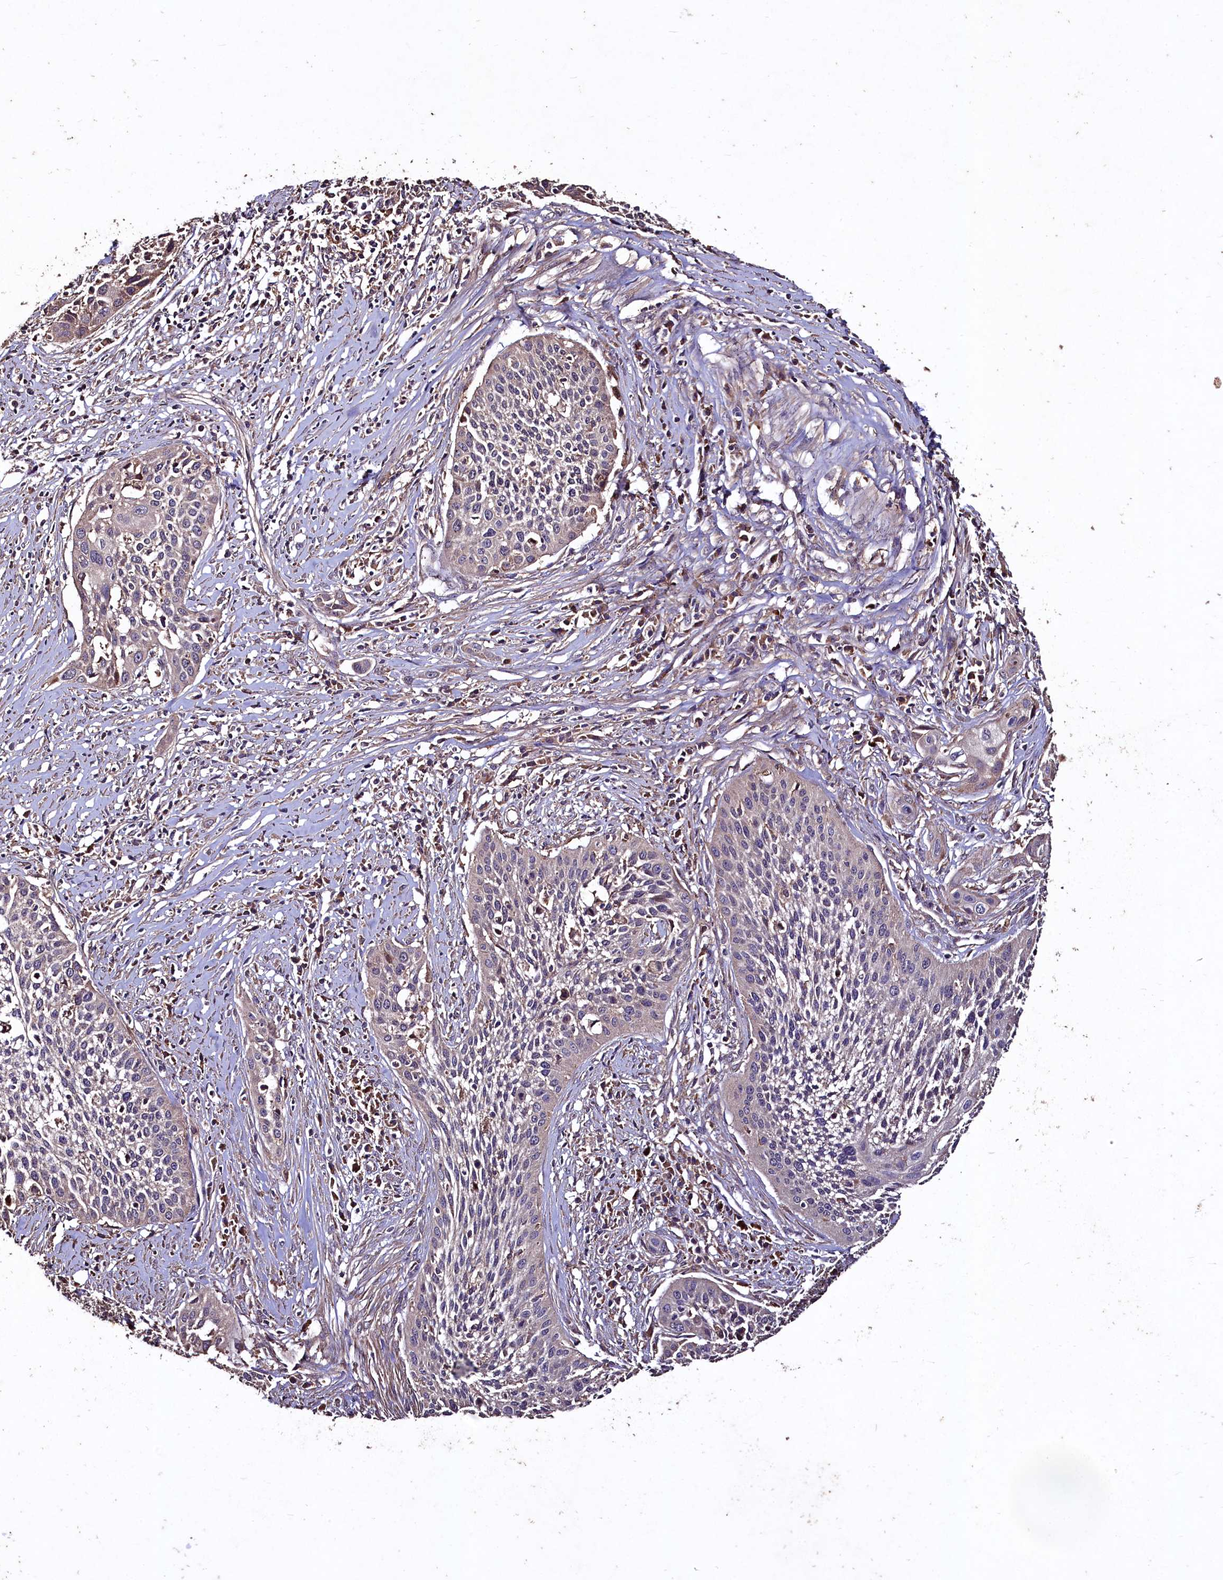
{"staining": {"intensity": "weak", "quantity": "<25%", "location": "cytoplasmic/membranous"}, "tissue": "cervical cancer", "cell_type": "Tumor cells", "image_type": "cancer", "snomed": [{"axis": "morphology", "description": "Squamous cell carcinoma, NOS"}, {"axis": "topography", "description": "Cervix"}], "caption": "Squamous cell carcinoma (cervical) stained for a protein using immunohistochemistry (IHC) demonstrates no staining tumor cells.", "gene": "TMEM98", "patient": {"sex": "female", "age": 34}}